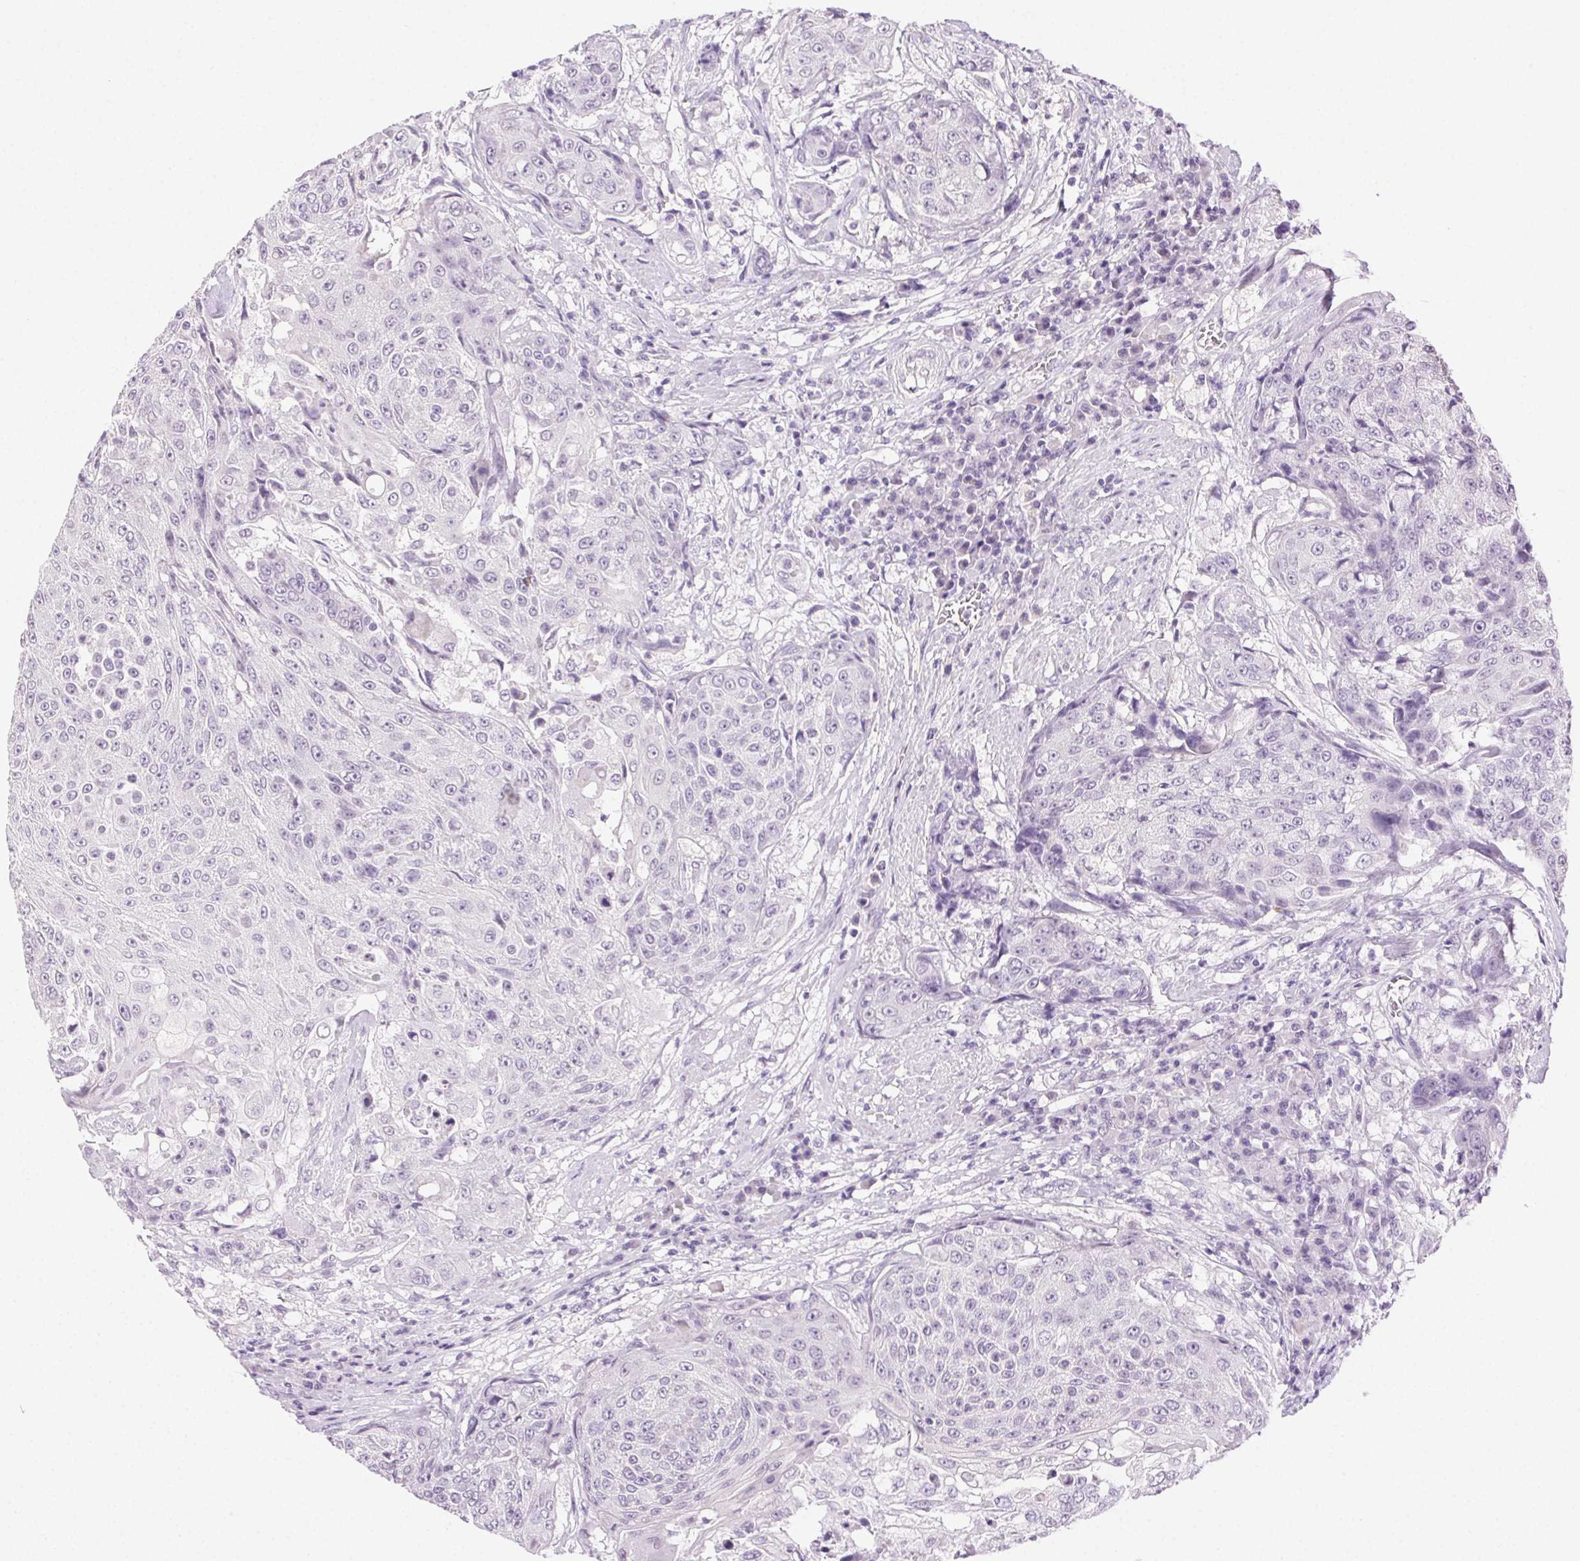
{"staining": {"intensity": "negative", "quantity": "none", "location": "none"}, "tissue": "urothelial cancer", "cell_type": "Tumor cells", "image_type": "cancer", "snomed": [{"axis": "morphology", "description": "Urothelial carcinoma, High grade"}, {"axis": "topography", "description": "Urinary bladder"}], "caption": "The IHC micrograph has no significant positivity in tumor cells of urothelial carcinoma (high-grade) tissue. (IHC, brightfield microscopy, high magnification).", "gene": "CLDN10", "patient": {"sex": "female", "age": 63}}